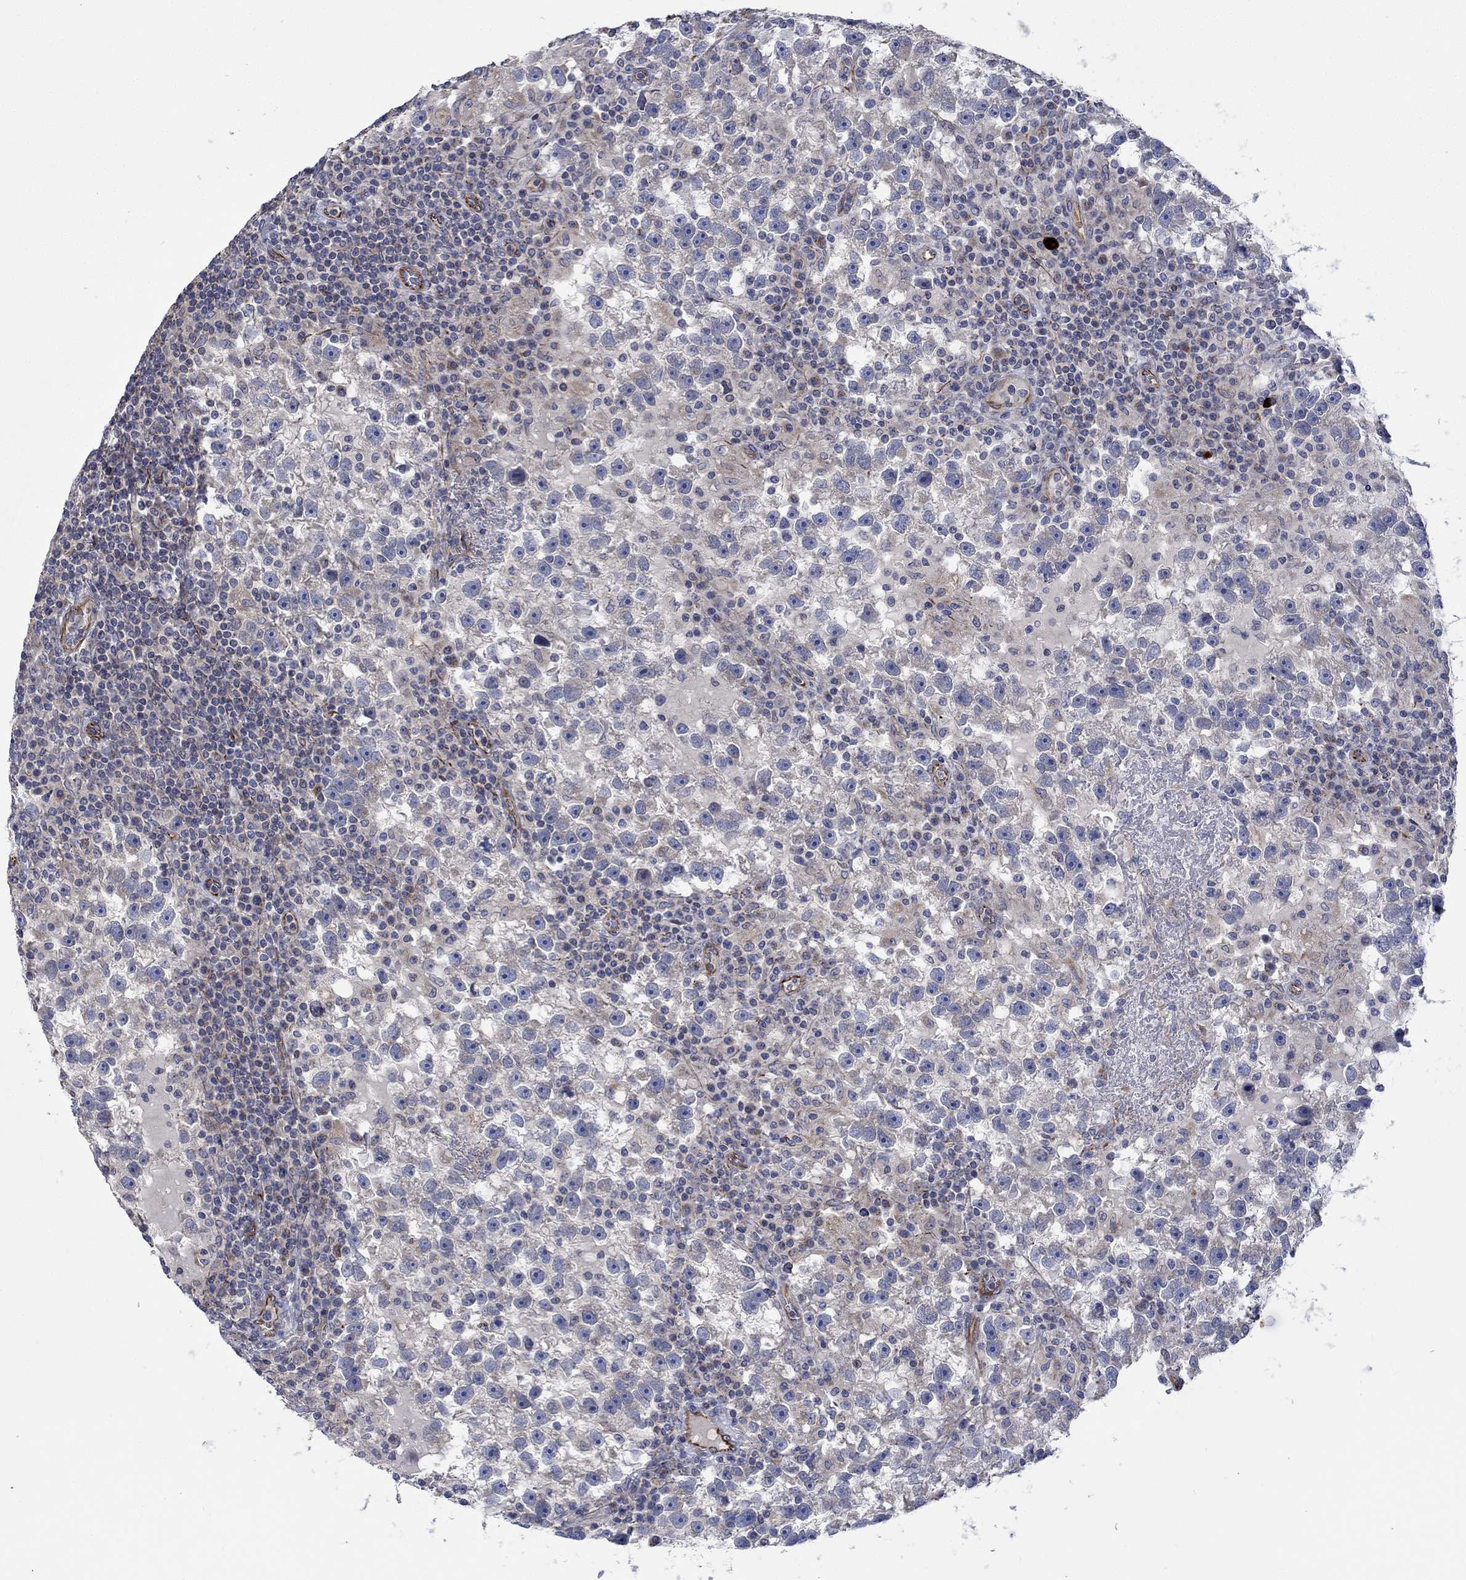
{"staining": {"intensity": "negative", "quantity": "none", "location": "none"}, "tissue": "testis cancer", "cell_type": "Tumor cells", "image_type": "cancer", "snomed": [{"axis": "morphology", "description": "Seminoma, NOS"}, {"axis": "topography", "description": "Testis"}], "caption": "This is an immunohistochemistry (IHC) histopathology image of human testis cancer. There is no staining in tumor cells.", "gene": "CAMK1D", "patient": {"sex": "male", "age": 47}}